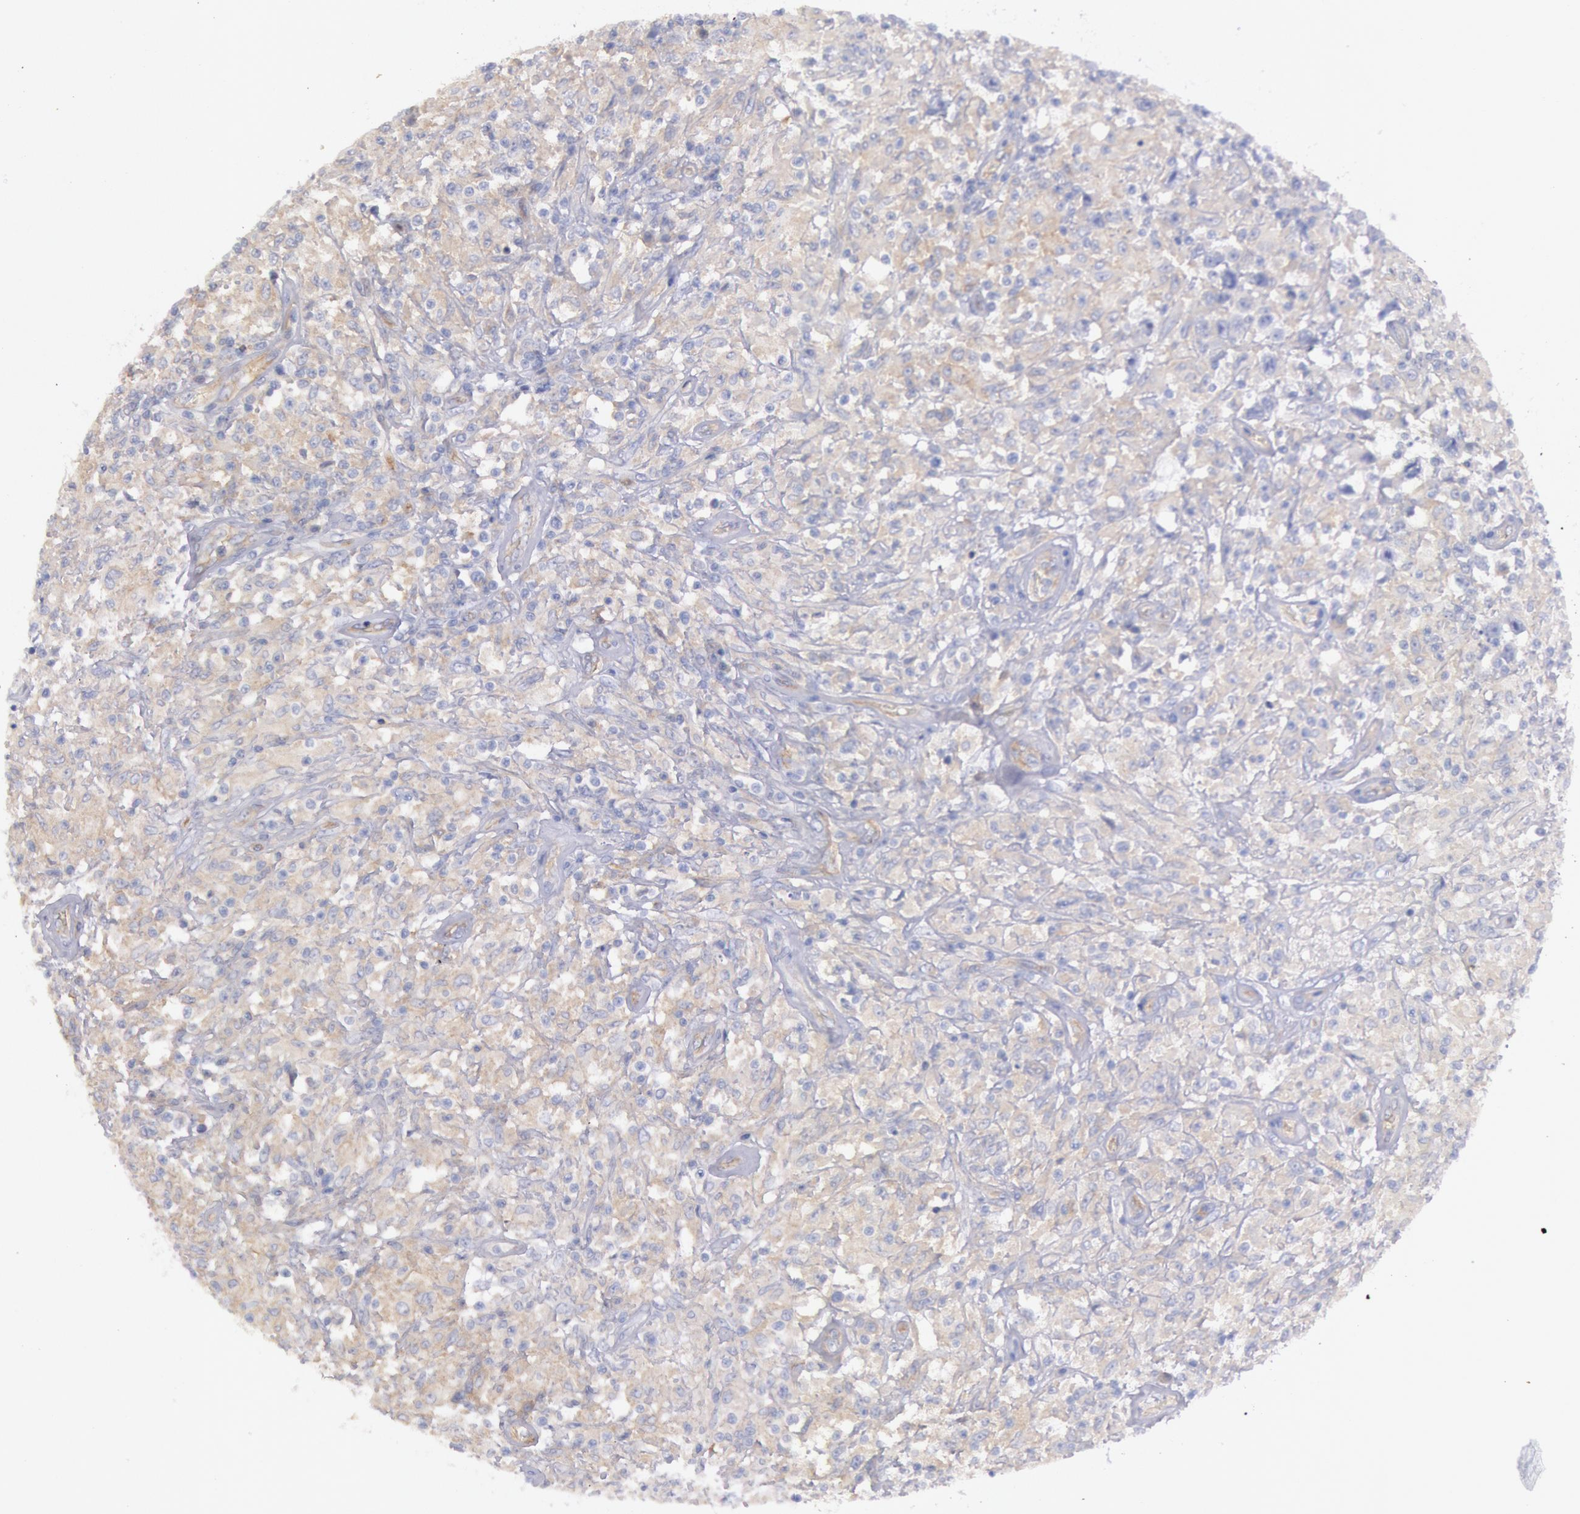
{"staining": {"intensity": "weak", "quantity": ">75%", "location": "cytoplasmic/membranous"}, "tissue": "testis cancer", "cell_type": "Tumor cells", "image_type": "cancer", "snomed": [{"axis": "morphology", "description": "Seminoma, NOS"}, {"axis": "topography", "description": "Testis"}], "caption": "Immunohistochemical staining of human testis cancer displays weak cytoplasmic/membranous protein staining in approximately >75% of tumor cells.", "gene": "MYO5A", "patient": {"sex": "male", "age": 34}}